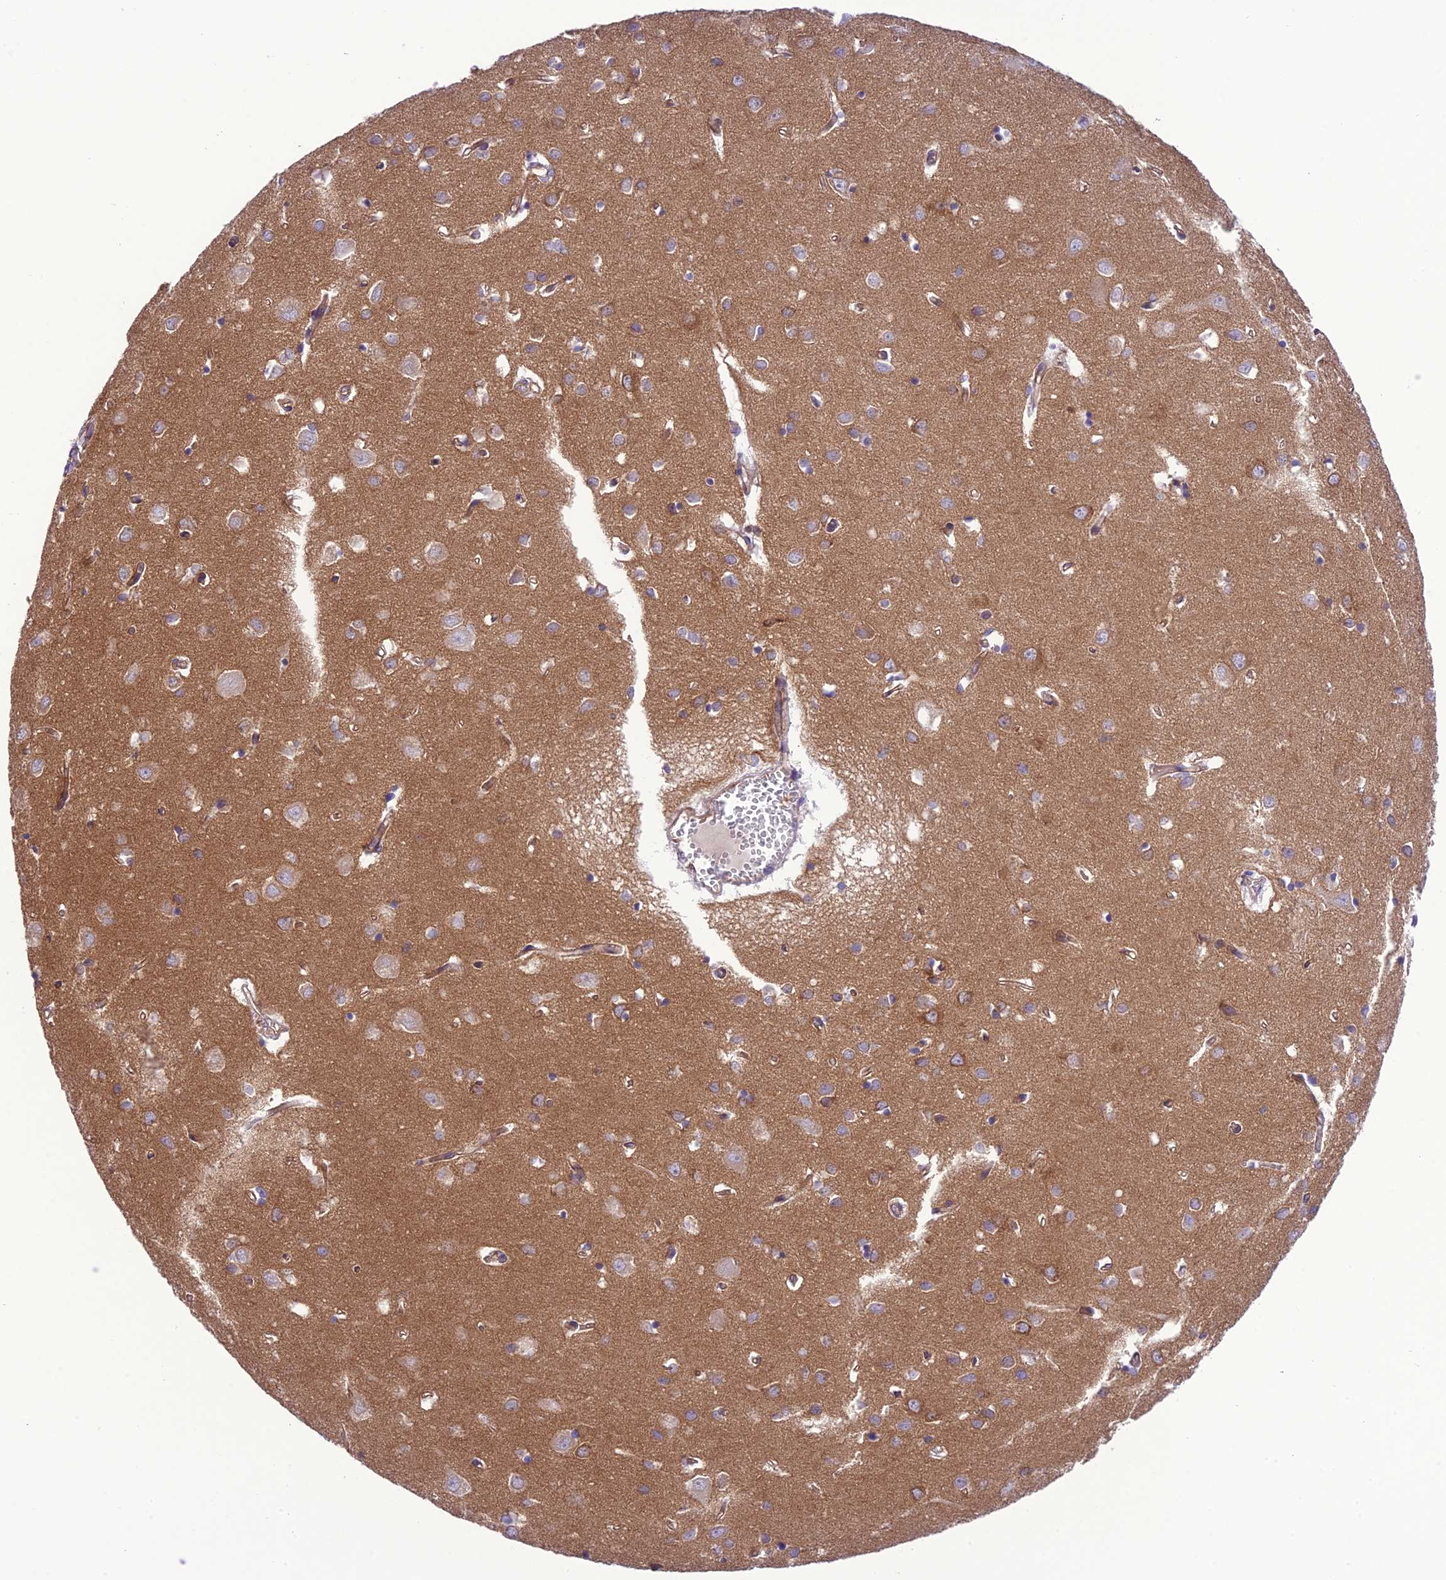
{"staining": {"intensity": "negative", "quantity": "none", "location": "none"}, "tissue": "cerebral cortex", "cell_type": "Endothelial cells", "image_type": "normal", "snomed": [{"axis": "morphology", "description": "Normal tissue, NOS"}, {"axis": "topography", "description": "Cerebral cortex"}], "caption": "A high-resolution image shows immunohistochemistry staining of unremarkable cerebral cortex, which shows no significant staining in endothelial cells.", "gene": "PPFIA3", "patient": {"sex": "female", "age": 64}}